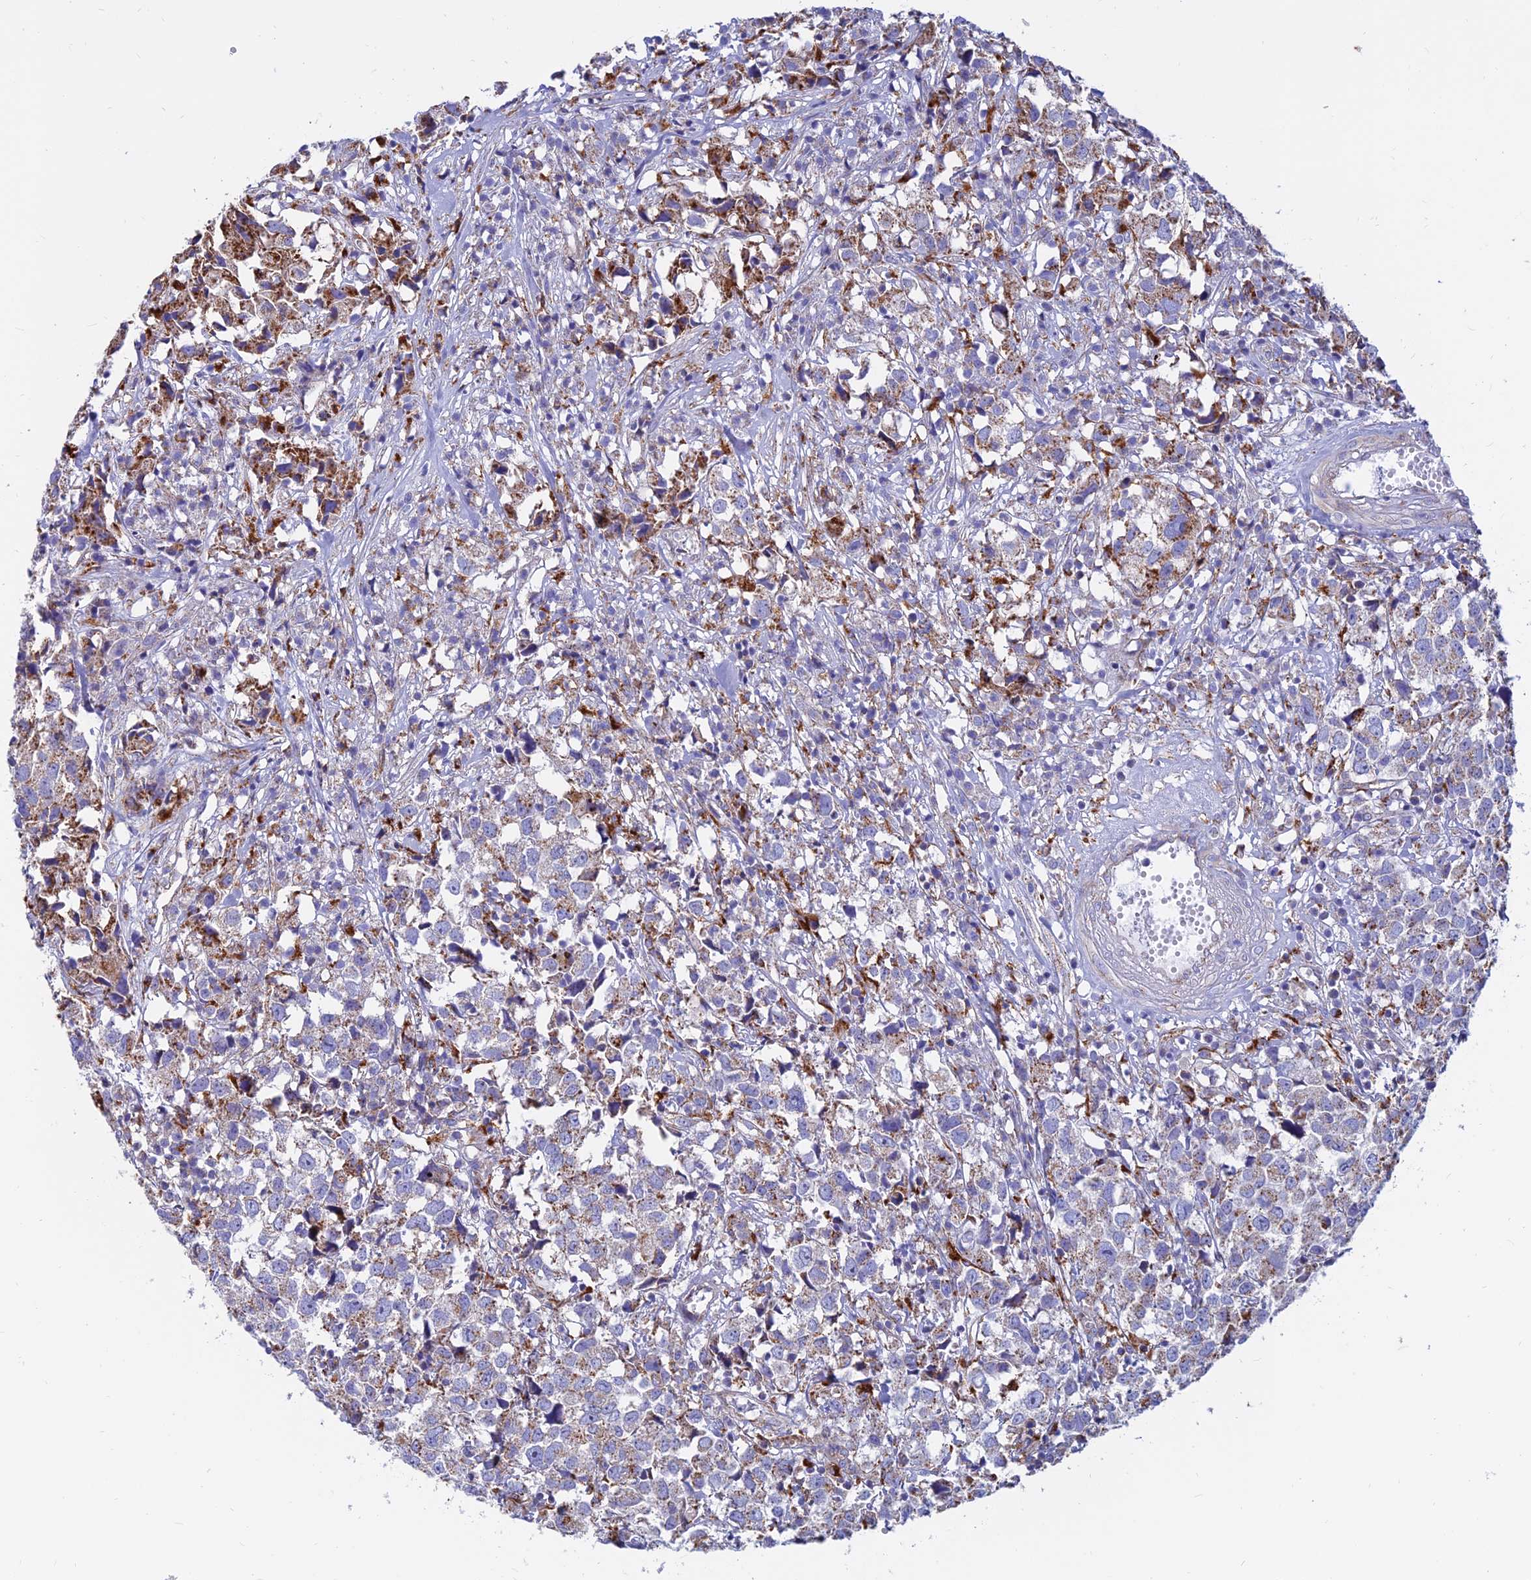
{"staining": {"intensity": "moderate", "quantity": "<25%", "location": "cytoplasmic/membranous"}, "tissue": "urothelial cancer", "cell_type": "Tumor cells", "image_type": "cancer", "snomed": [{"axis": "morphology", "description": "Urothelial carcinoma, High grade"}, {"axis": "topography", "description": "Urinary bladder"}], "caption": "A brown stain labels moderate cytoplasmic/membranous staining of a protein in human high-grade urothelial carcinoma tumor cells.", "gene": "SPNS1", "patient": {"sex": "female", "age": 75}}